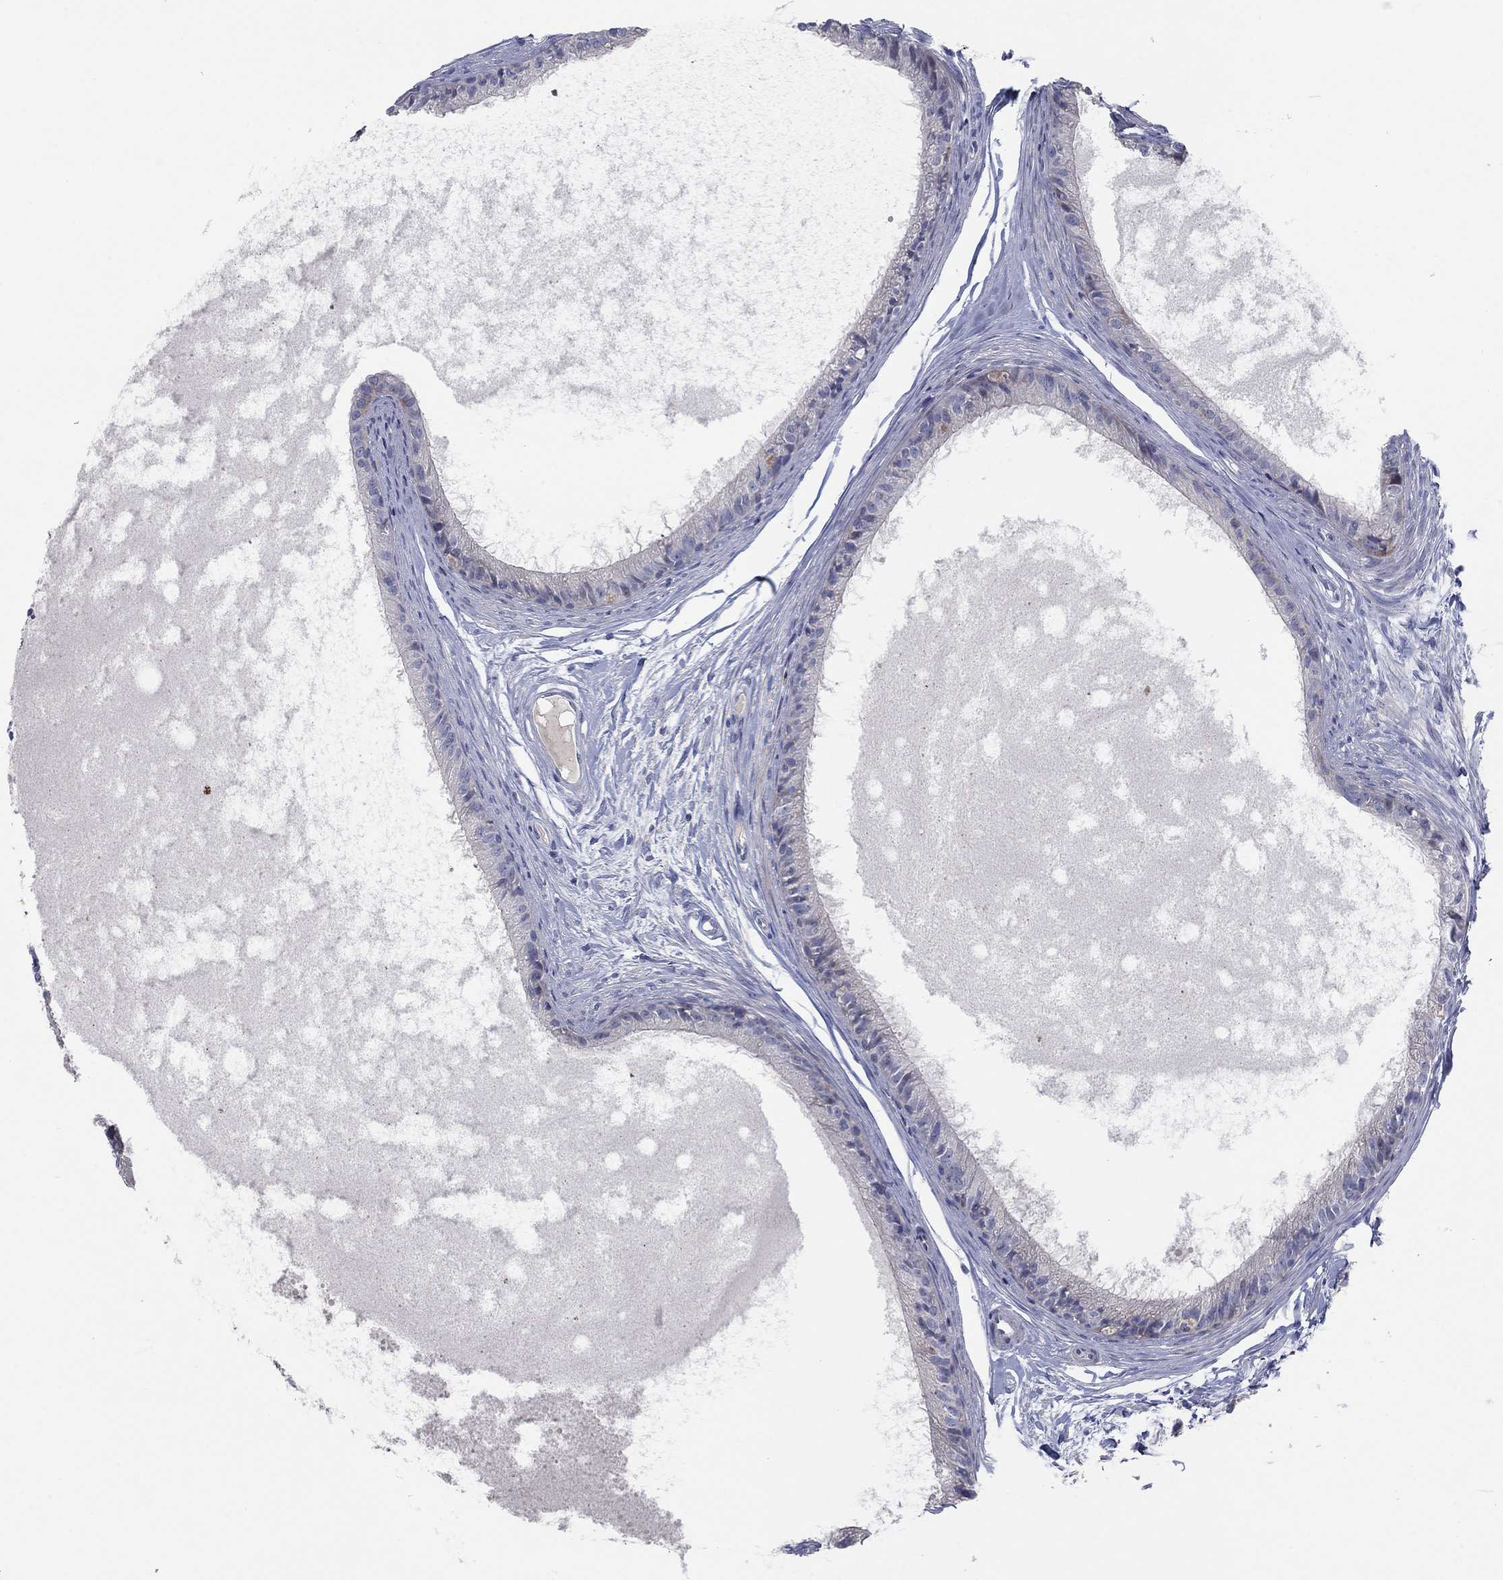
{"staining": {"intensity": "negative", "quantity": "none", "location": "none"}, "tissue": "epididymis", "cell_type": "Glandular cells", "image_type": "normal", "snomed": [{"axis": "morphology", "description": "Normal tissue, NOS"}, {"axis": "topography", "description": "Epididymis"}], "caption": "A photomicrograph of epididymis stained for a protein displays no brown staining in glandular cells.", "gene": "TMEM249", "patient": {"sex": "male", "age": 51}}